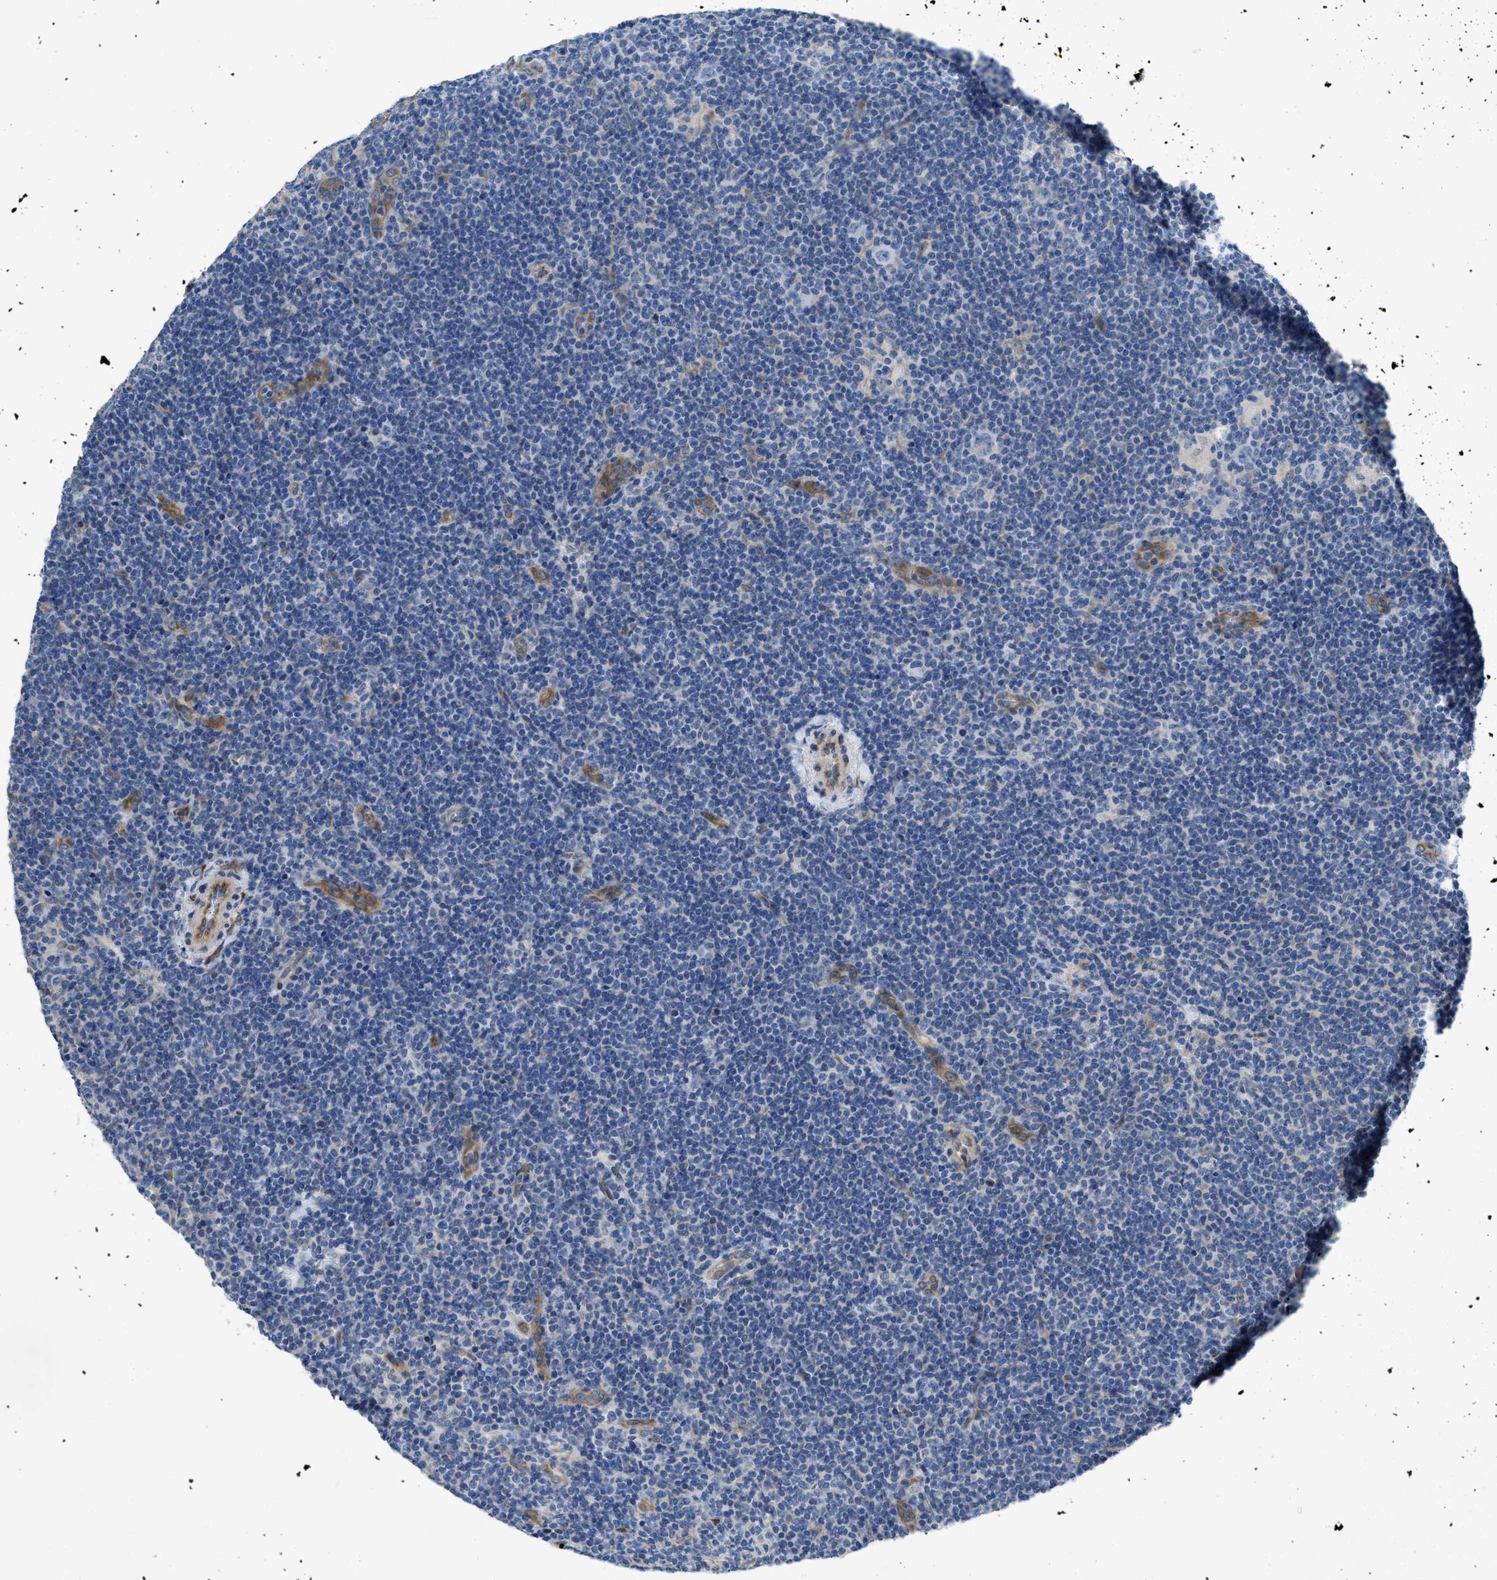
{"staining": {"intensity": "weak", "quantity": "<25%", "location": "cytoplasmic/membranous"}, "tissue": "lymphoma", "cell_type": "Tumor cells", "image_type": "cancer", "snomed": [{"axis": "morphology", "description": "Hodgkin's disease, NOS"}, {"axis": "topography", "description": "Lymph node"}], "caption": "High magnification brightfield microscopy of Hodgkin's disease stained with DAB (brown) and counterstained with hematoxylin (blue): tumor cells show no significant staining.", "gene": "GGCX", "patient": {"sex": "female", "age": 57}}